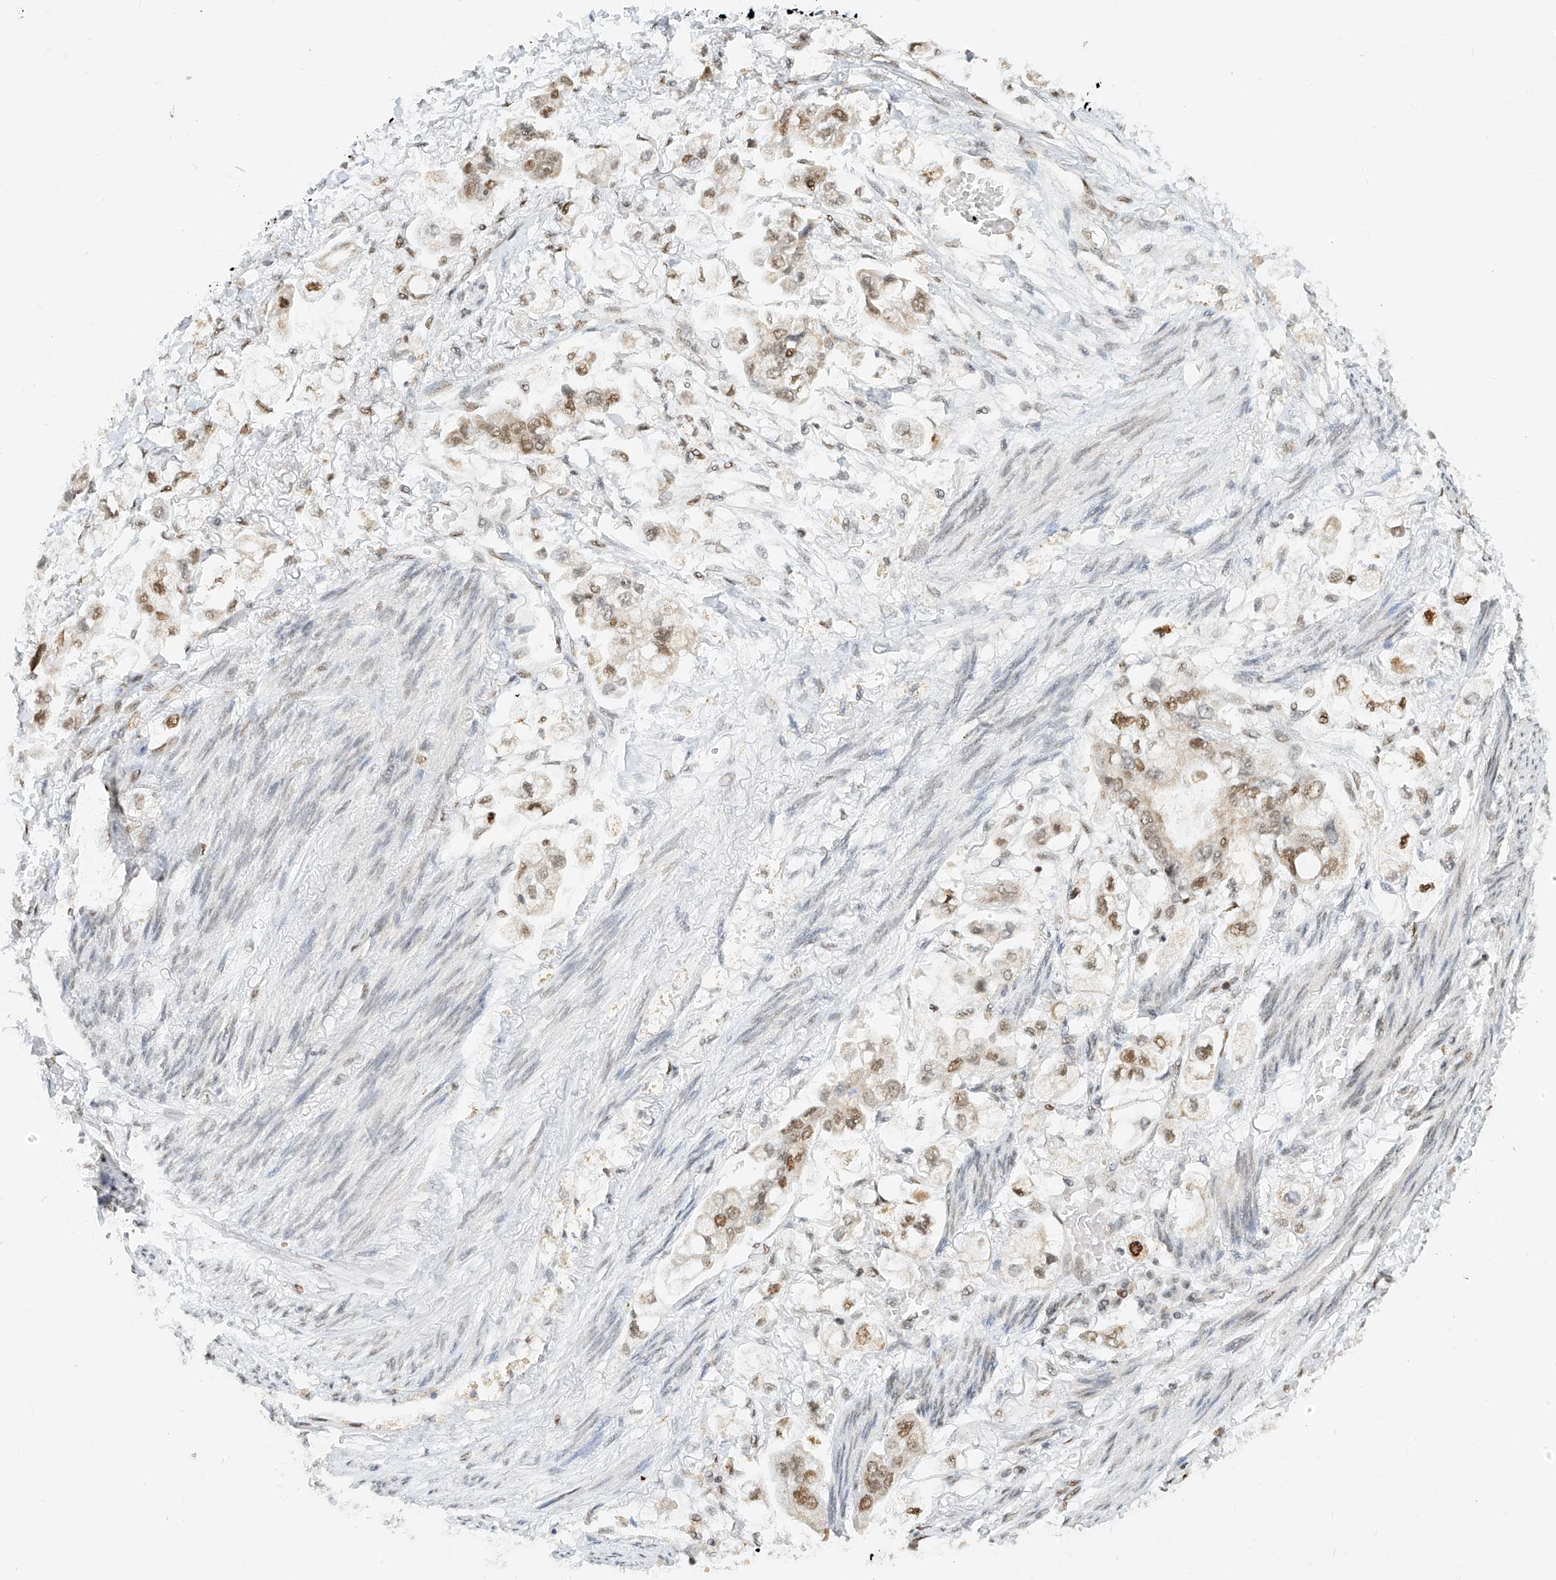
{"staining": {"intensity": "moderate", "quantity": ">75%", "location": "nuclear"}, "tissue": "stomach cancer", "cell_type": "Tumor cells", "image_type": "cancer", "snomed": [{"axis": "morphology", "description": "Adenocarcinoma, NOS"}, {"axis": "topography", "description": "Stomach"}], "caption": "Immunohistochemistry (DAB) staining of human stomach cancer reveals moderate nuclear protein expression in about >75% of tumor cells.", "gene": "NHSL1", "patient": {"sex": "male", "age": 62}}